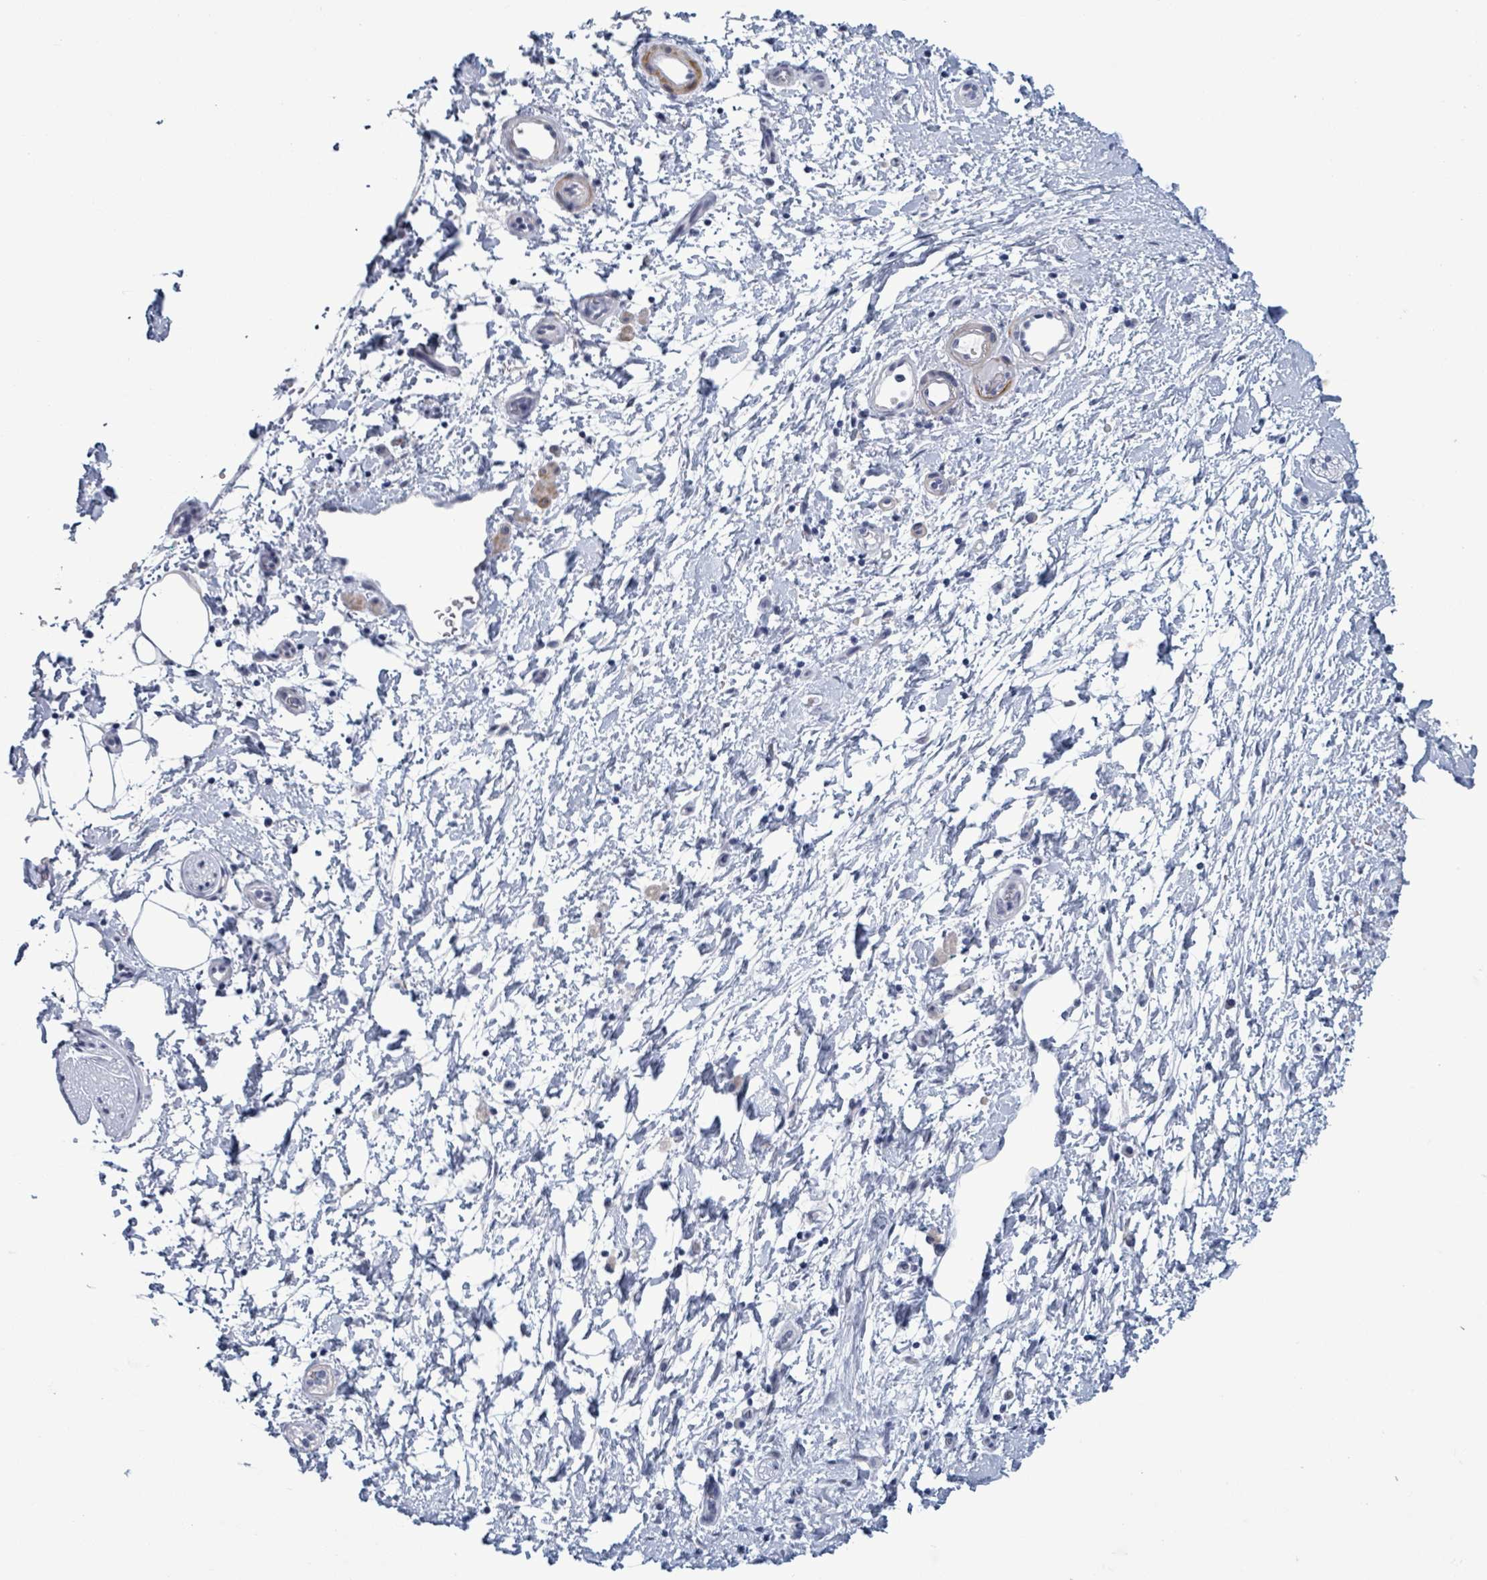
{"staining": {"intensity": "negative", "quantity": "none", "location": "none"}, "tissue": "adipose tissue", "cell_type": "Adipocytes", "image_type": "normal", "snomed": [{"axis": "morphology", "description": "Normal tissue, NOS"}, {"axis": "morphology", "description": "Adenocarcinoma, NOS"}, {"axis": "topography", "description": "Pancreas"}, {"axis": "topography", "description": "Peripheral nerve tissue"}], "caption": "This is an immunohistochemistry (IHC) photomicrograph of benign adipose tissue. There is no staining in adipocytes.", "gene": "ZNF771", "patient": {"sex": "female", "age": 77}}